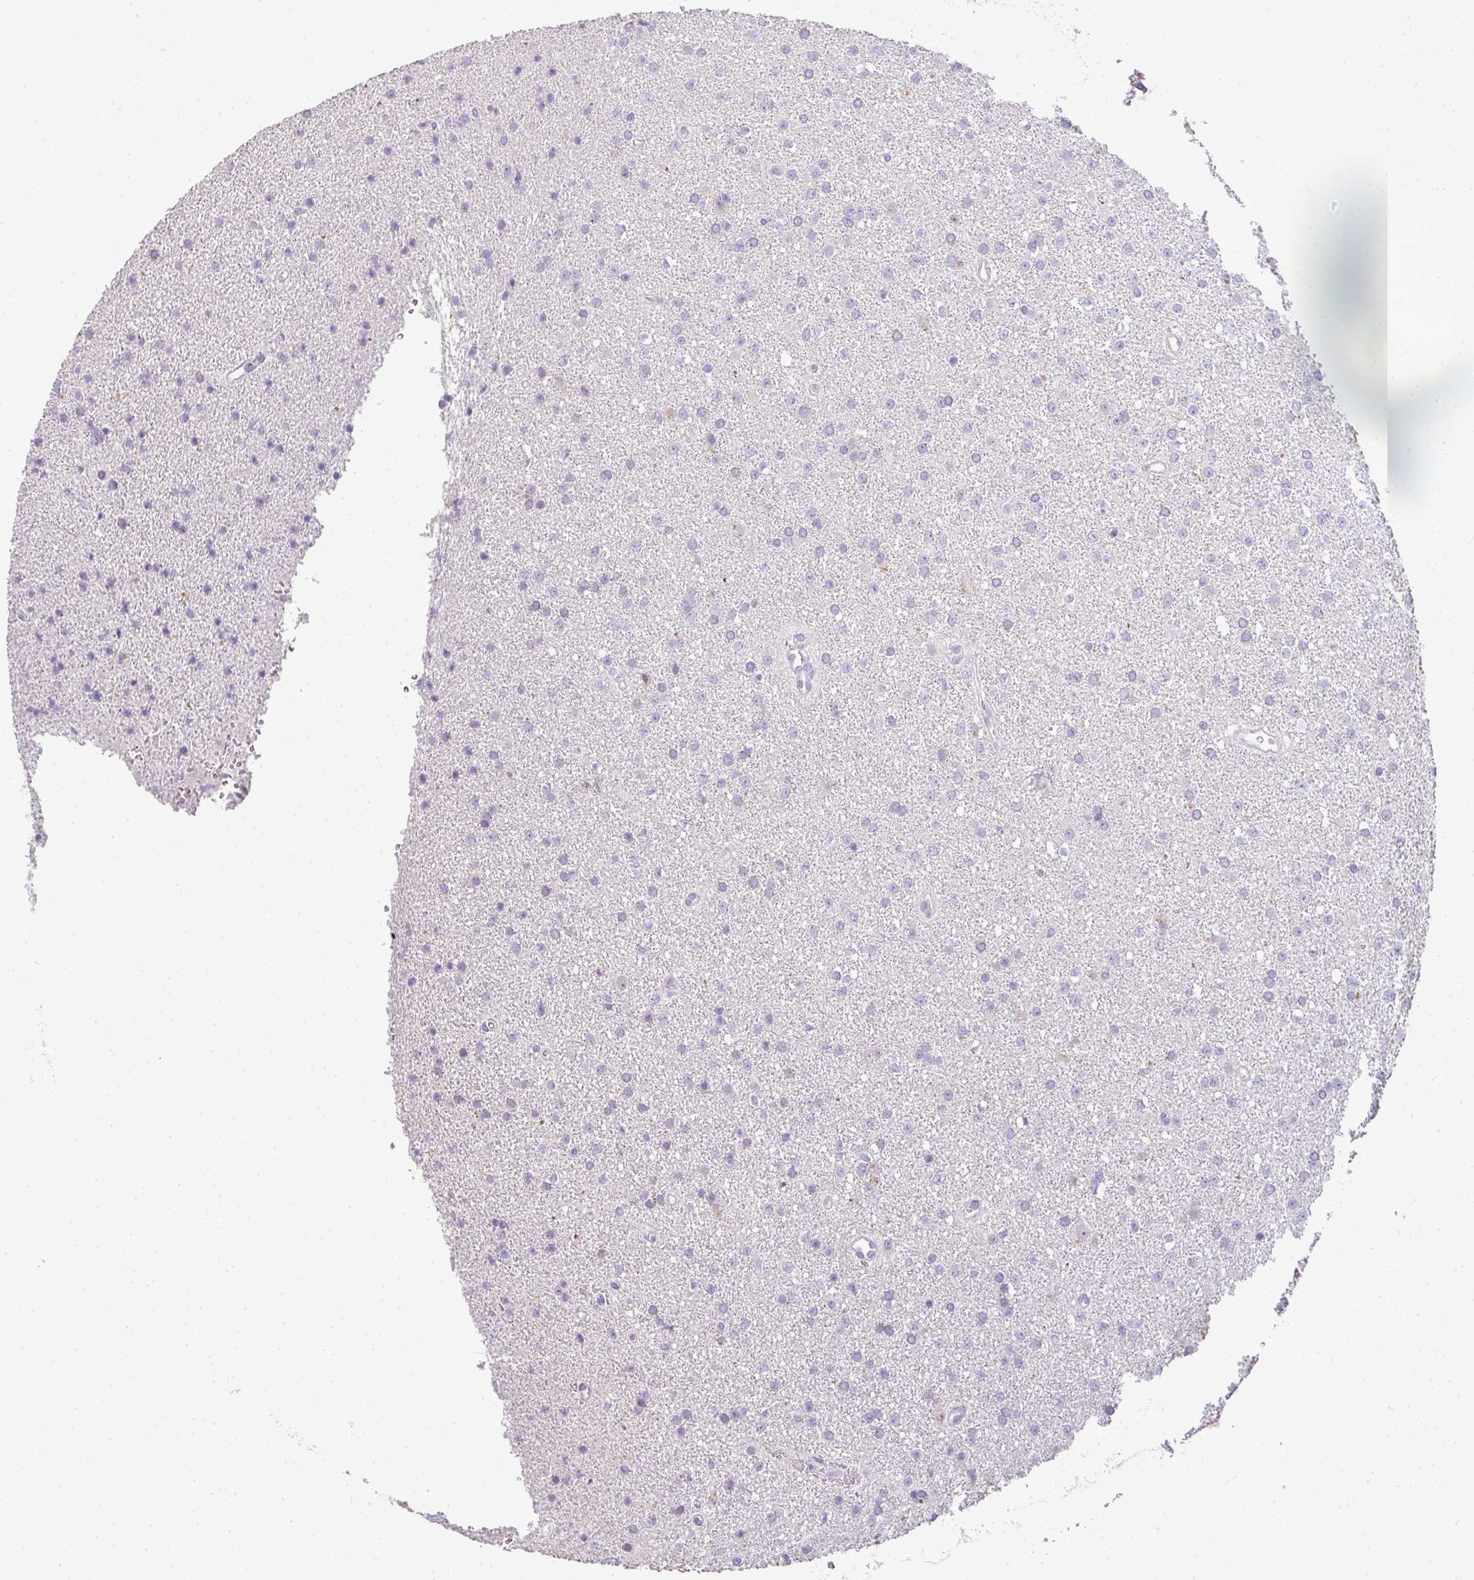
{"staining": {"intensity": "negative", "quantity": "none", "location": "none"}, "tissue": "glioma", "cell_type": "Tumor cells", "image_type": "cancer", "snomed": [{"axis": "morphology", "description": "Glioma, malignant, Low grade"}, {"axis": "topography", "description": "Brain"}], "caption": "Immunohistochemistry (IHC) histopathology image of human glioma stained for a protein (brown), which reveals no positivity in tumor cells.", "gene": "CMPK1", "patient": {"sex": "female", "age": 34}}